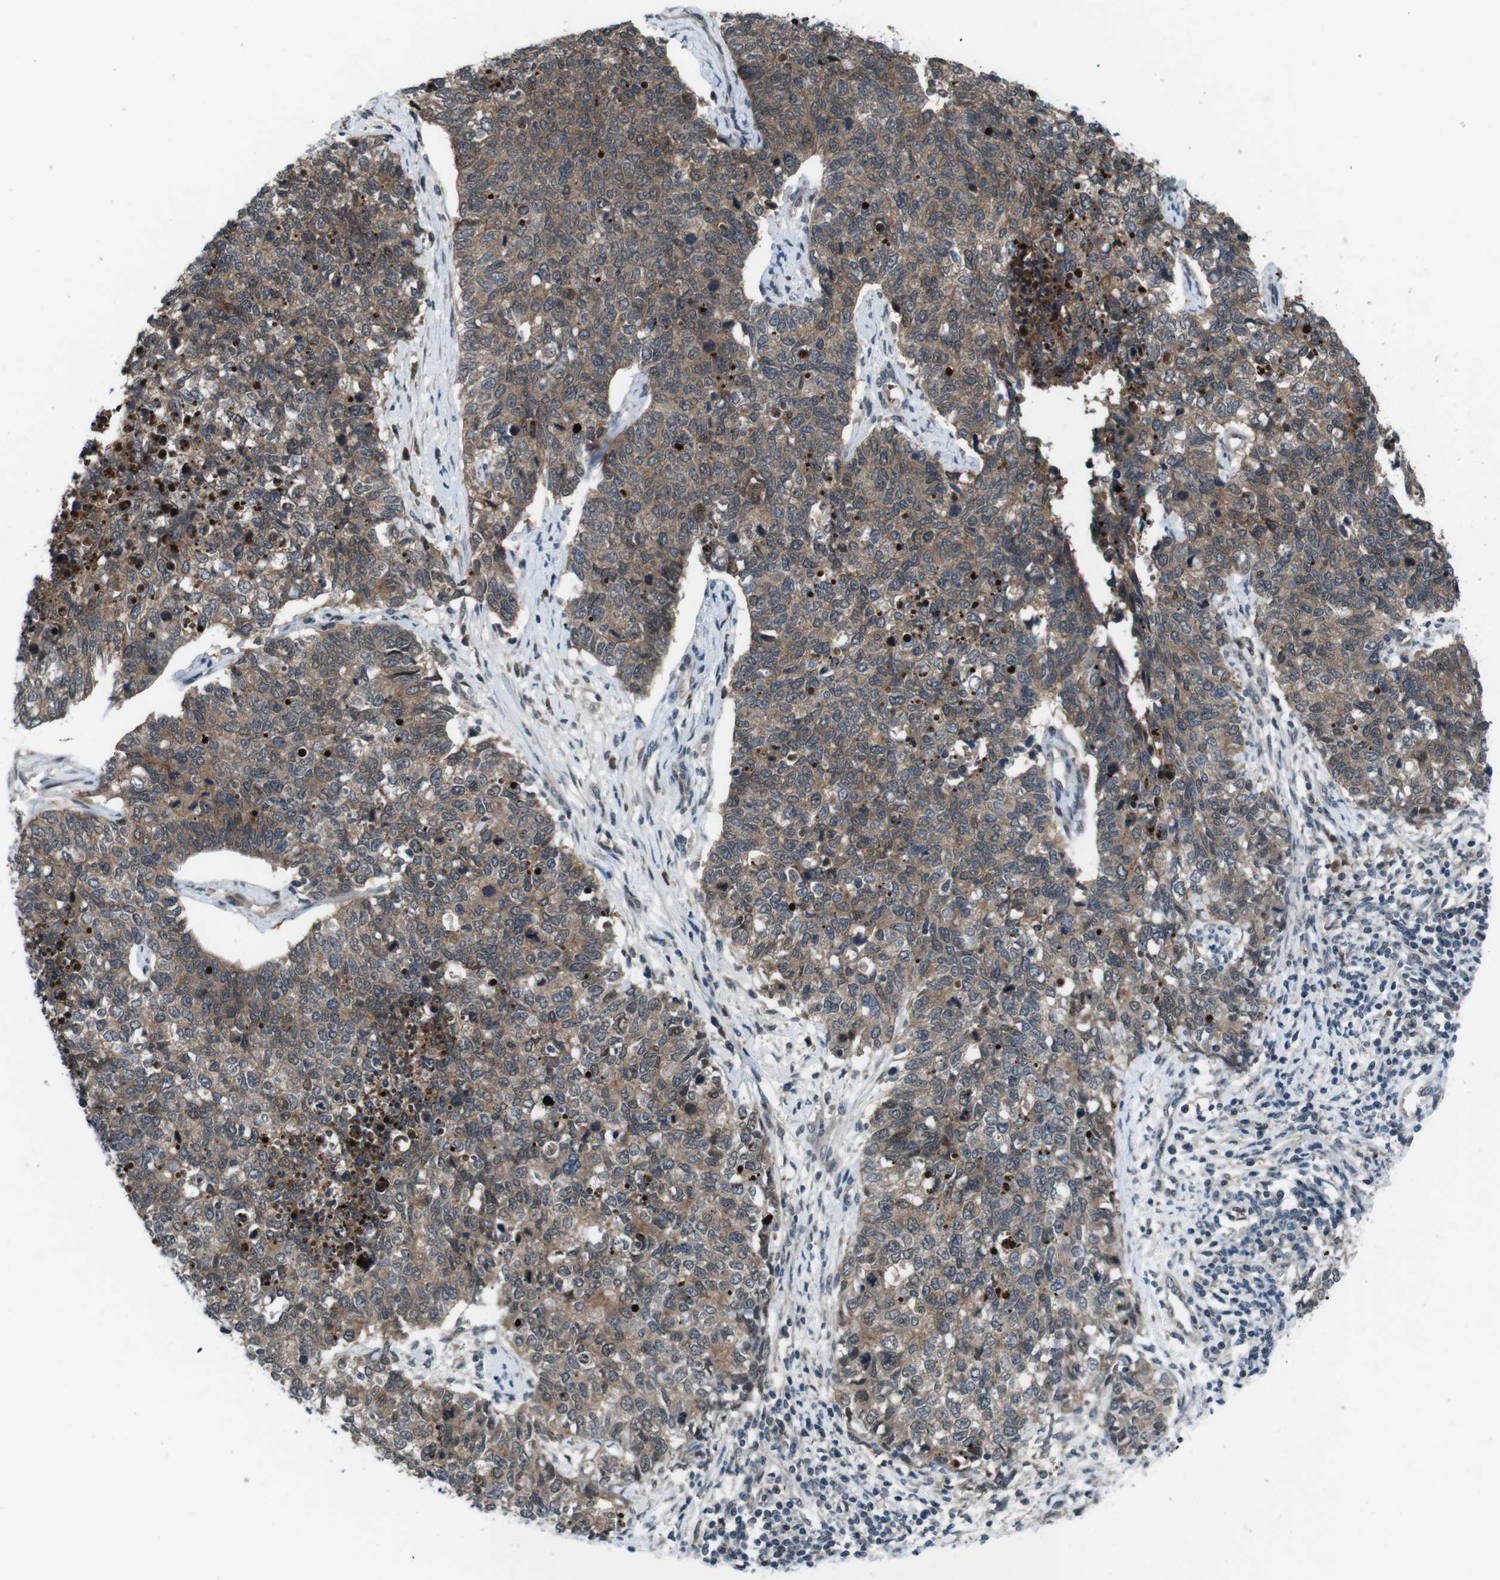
{"staining": {"intensity": "moderate", "quantity": ">75%", "location": "cytoplasmic/membranous"}, "tissue": "cervical cancer", "cell_type": "Tumor cells", "image_type": "cancer", "snomed": [{"axis": "morphology", "description": "Squamous cell carcinoma, NOS"}, {"axis": "topography", "description": "Cervix"}], "caption": "Cervical cancer tissue demonstrates moderate cytoplasmic/membranous expression in about >75% of tumor cells, visualized by immunohistochemistry.", "gene": "LRP5", "patient": {"sex": "female", "age": 63}}